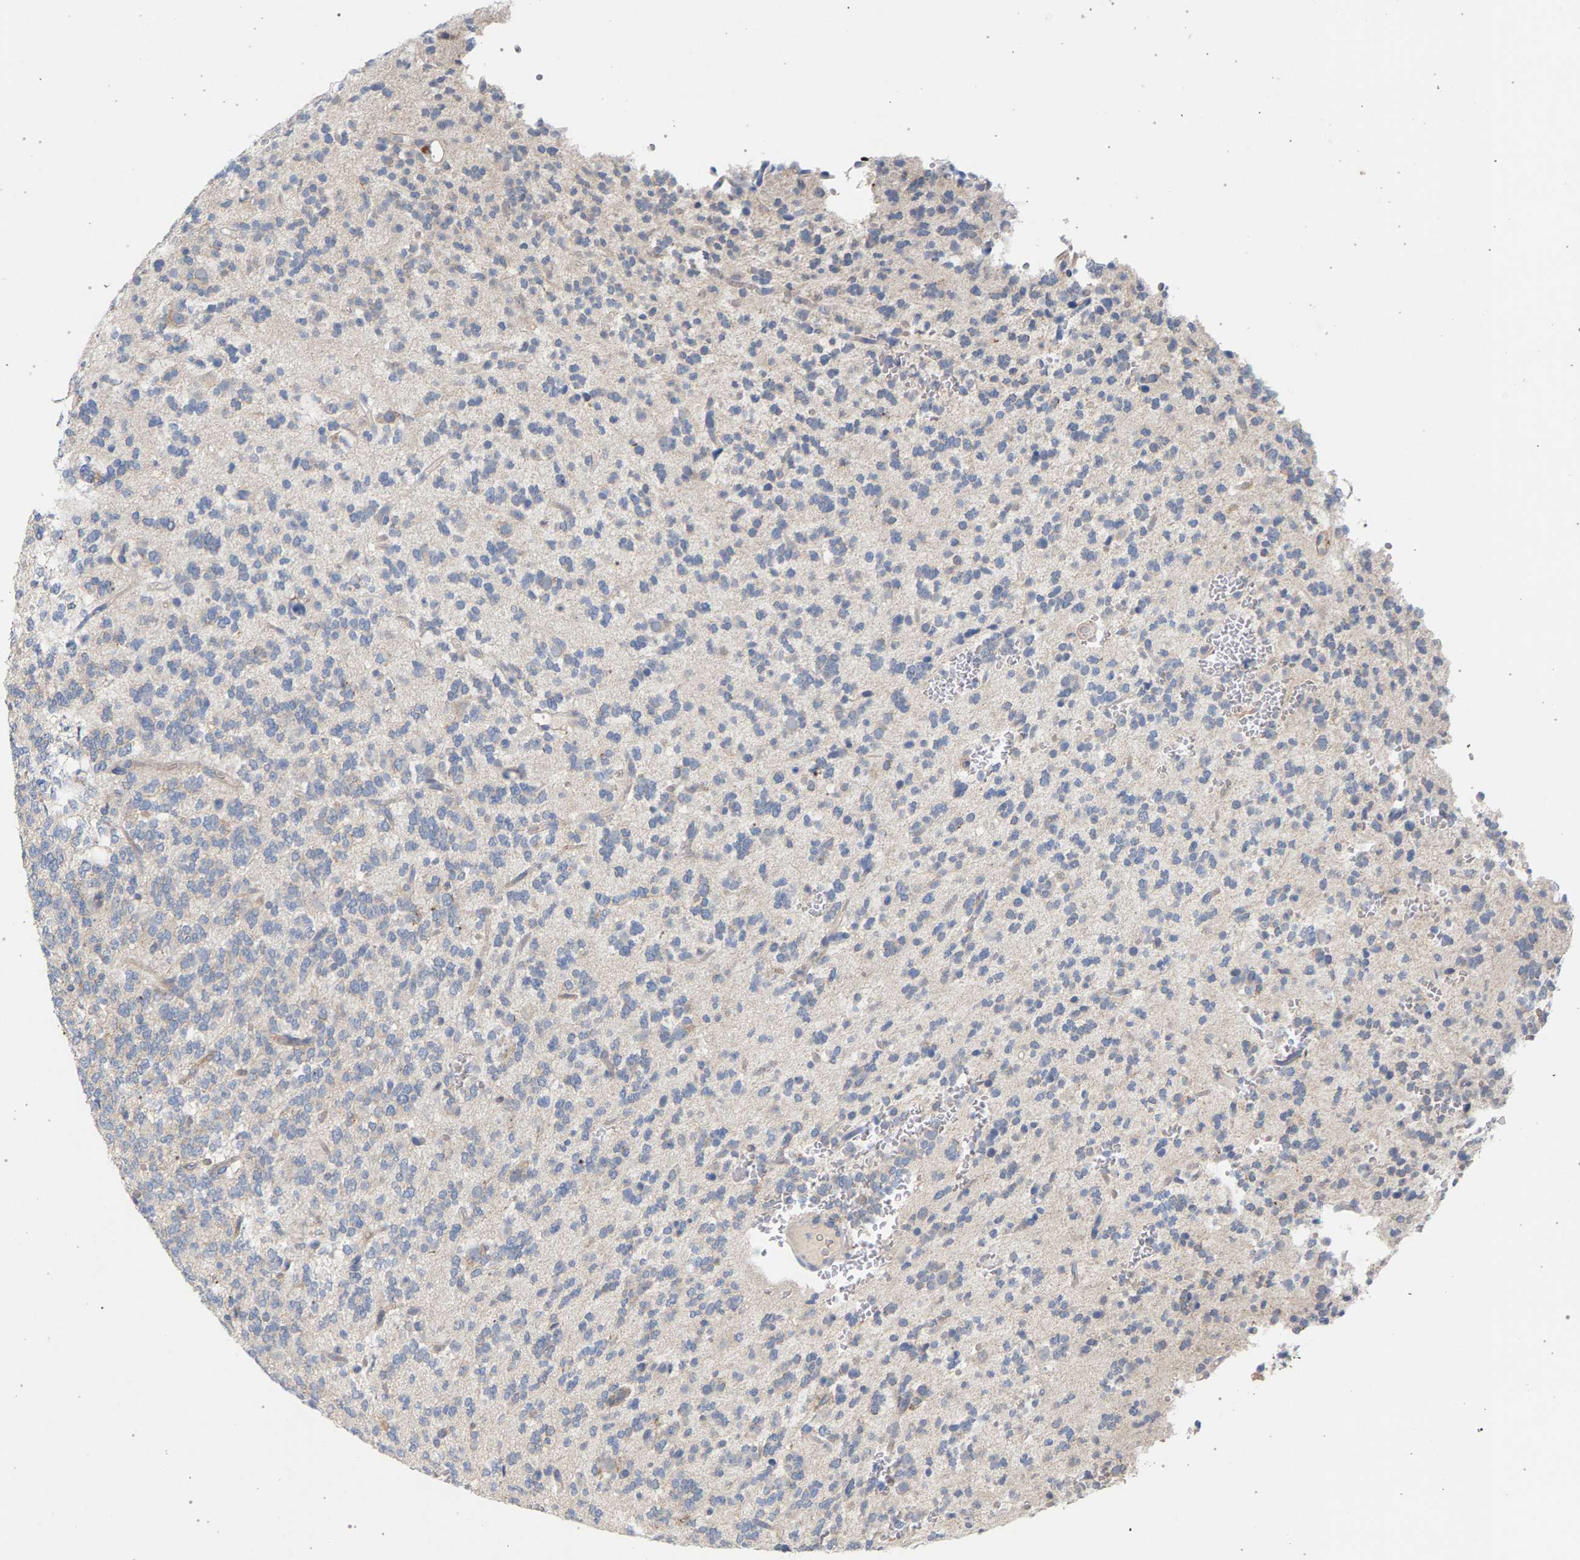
{"staining": {"intensity": "negative", "quantity": "none", "location": "none"}, "tissue": "glioma", "cell_type": "Tumor cells", "image_type": "cancer", "snomed": [{"axis": "morphology", "description": "Glioma, malignant, Low grade"}, {"axis": "topography", "description": "Brain"}], "caption": "IHC image of glioma stained for a protein (brown), which demonstrates no positivity in tumor cells.", "gene": "MAMDC2", "patient": {"sex": "male", "age": 38}}